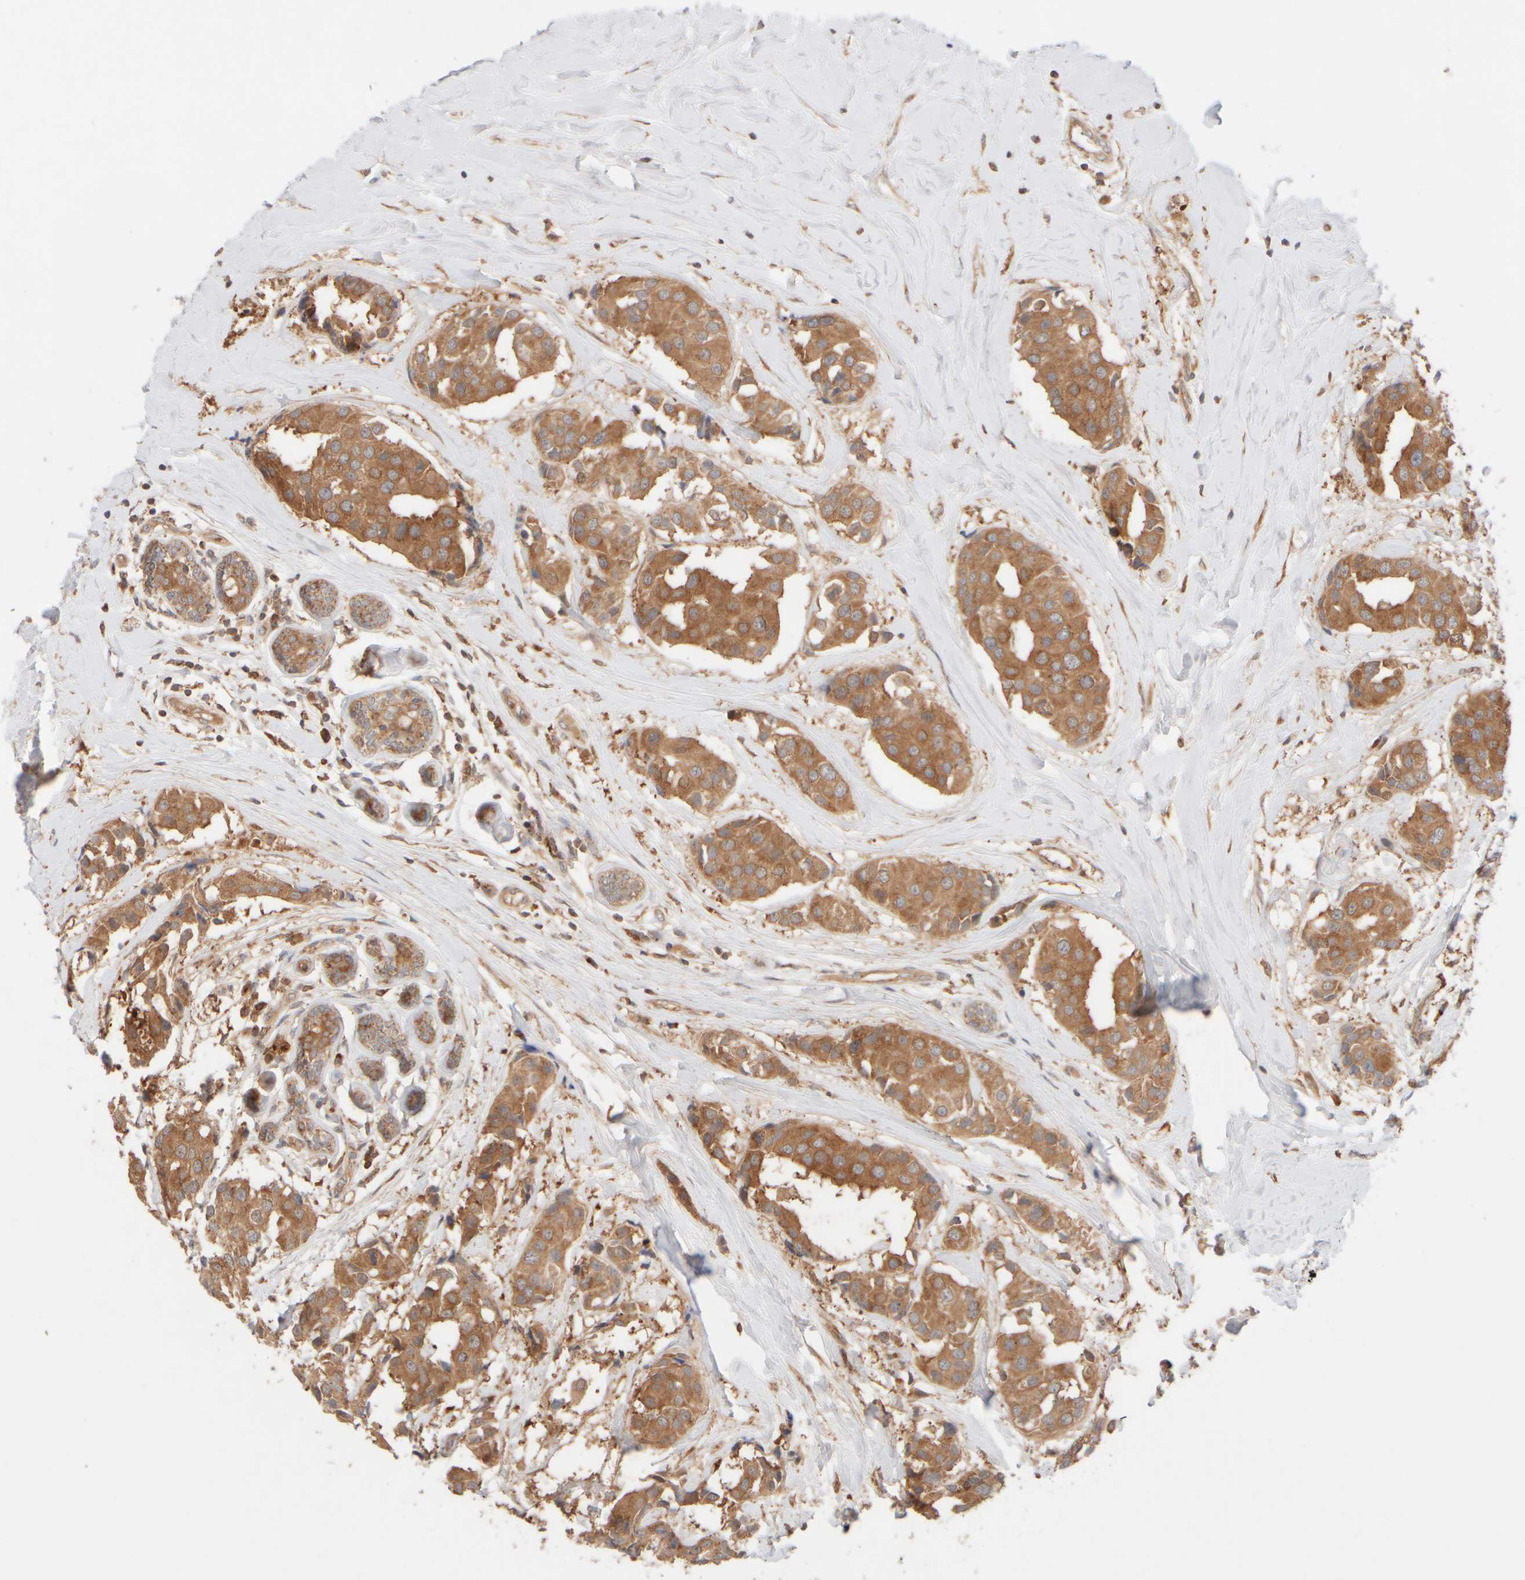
{"staining": {"intensity": "moderate", "quantity": ">75%", "location": "cytoplasmic/membranous"}, "tissue": "breast cancer", "cell_type": "Tumor cells", "image_type": "cancer", "snomed": [{"axis": "morphology", "description": "Normal tissue, NOS"}, {"axis": "morphology", "description": "Duct carcinoma"}, {"axis": "topography", "description": "Breast"}], "caption": "A high-resolution image shows immunohistochemistry staining of infiltrating ductal carcinoma (breast), which displays moderate cytoplasmic/membranous positivity in approximately >75% of tumor cells.", "gene": "RABEP1", "patient": {"sex": "female", "age": 39}}